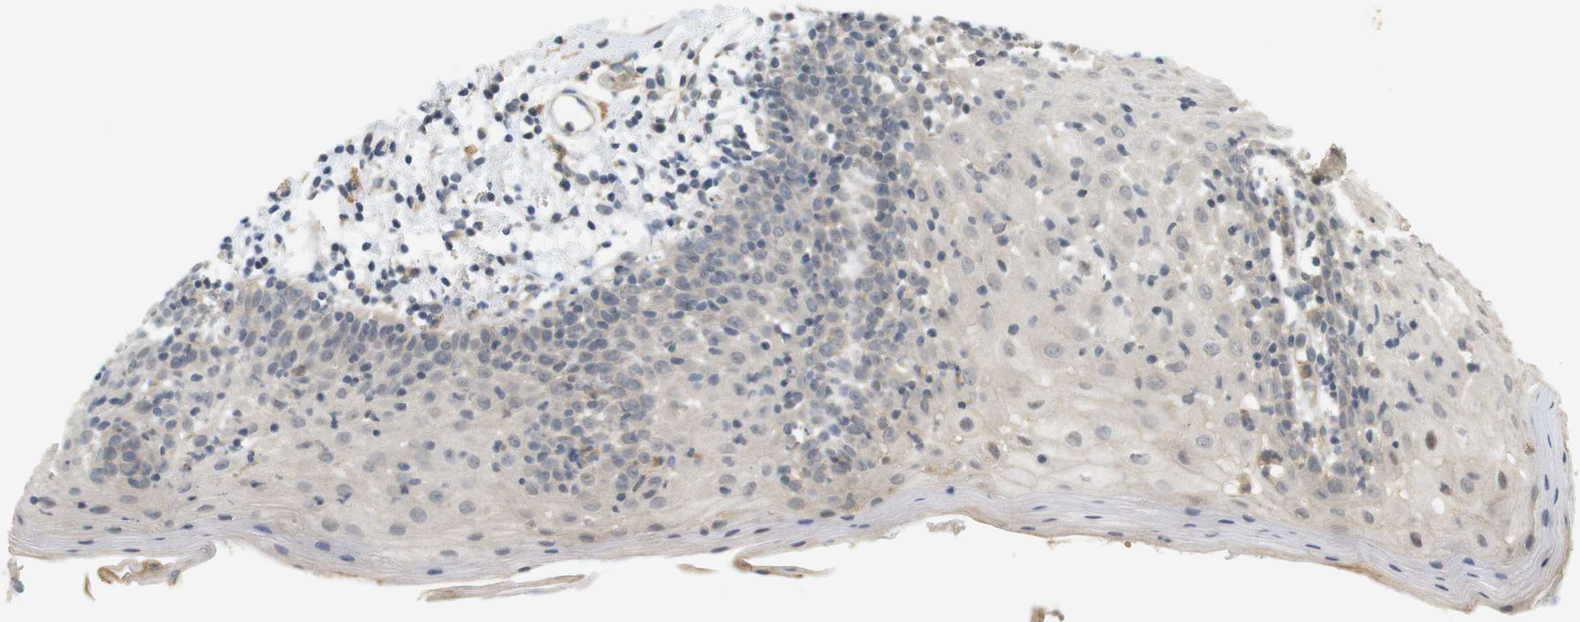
{"staining": {"intensity": "weak", "quantity": "25%-75%", "location": "cytoplasmic/membranous"}, "tissue": "oral mucosa", "cell_type": "Squamous epithelial cells", "image_type": "normal", "snomed": [{"axis": "morphology", "description": "Normal tissue, NOS"}, {"axis": "morphology", "description": "Squamous cell carcinoma, NOS"}, {"axis": "topography", "description": "Skeletal muscle"}, {"axis": "topography", "description": "Oral tissue"}, {"axis": "topography", "description": "Head-Neck"}], "caption": "Immunohistochemical staining of unremarkable oral mucosa demonstrates low levels of weak cytoplasmic/membranous staining in about 25%-75% of squamous epithelial cells.", "gene": "SOCS6", "patient": {"sex": "male", "age": 71}}